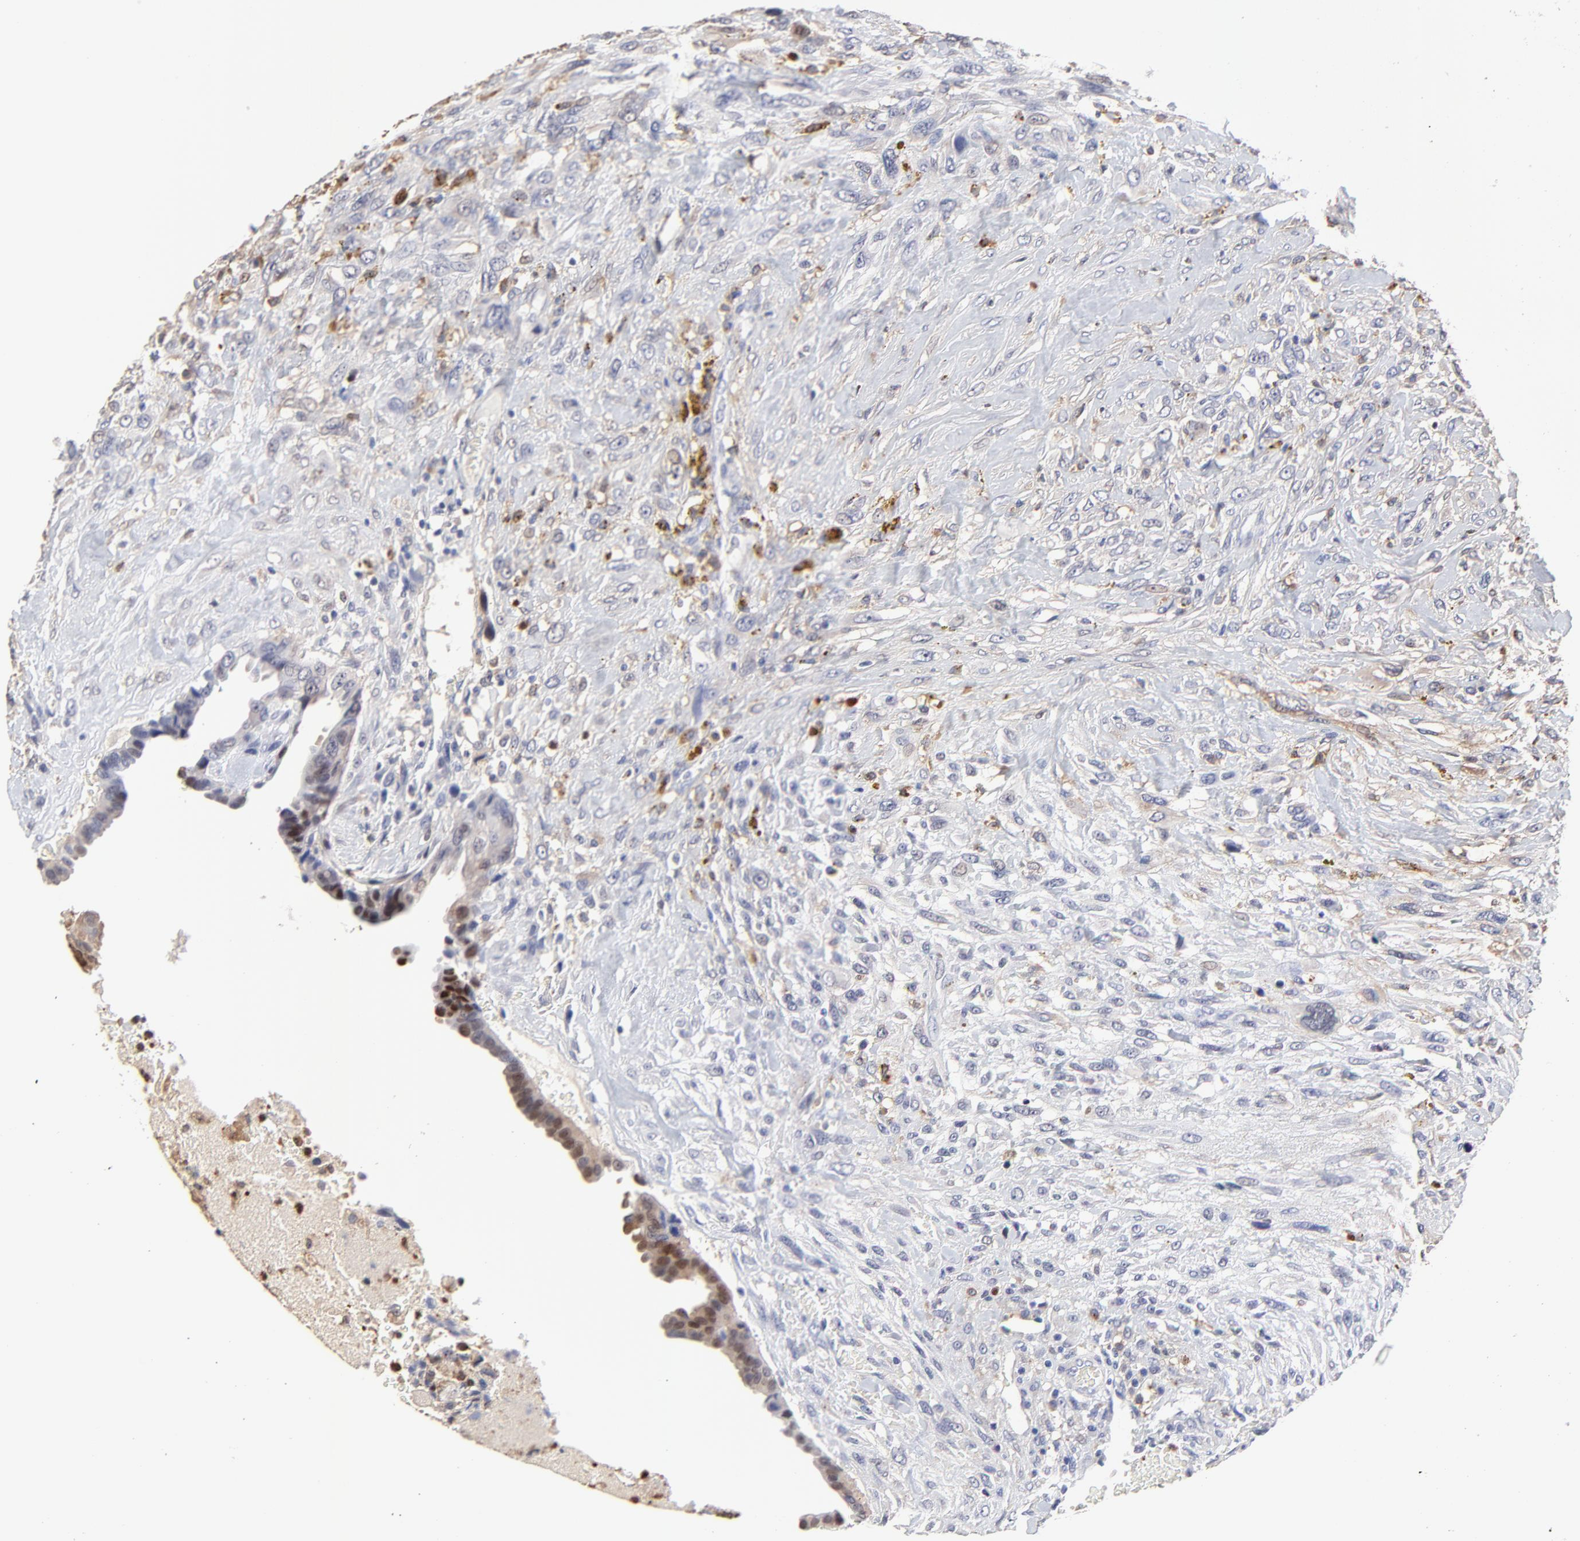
{"staining": {"intensity": "negative", "quantity": "none", "location": "none"}, "tissue": "breast cancer", "cell_type": "Tumor cells", "image_type": "cancer", "snomed": [{"axis": "morphology", "description": "Neoplasm, malignant, NOS"}, {"axis": "topography", "description": "Breast"}], "caption": "High magnification brightfield microscopy of breast cancer (neoplasm (malignant)) stained with DAB (3,3'-diaminobenzidine) (brown) and counterstained with hematoxylin (blue): tumor cells show no significant staining.", "gene": "SMARCA1", "patient": {"sex": "female", "age": 50}}